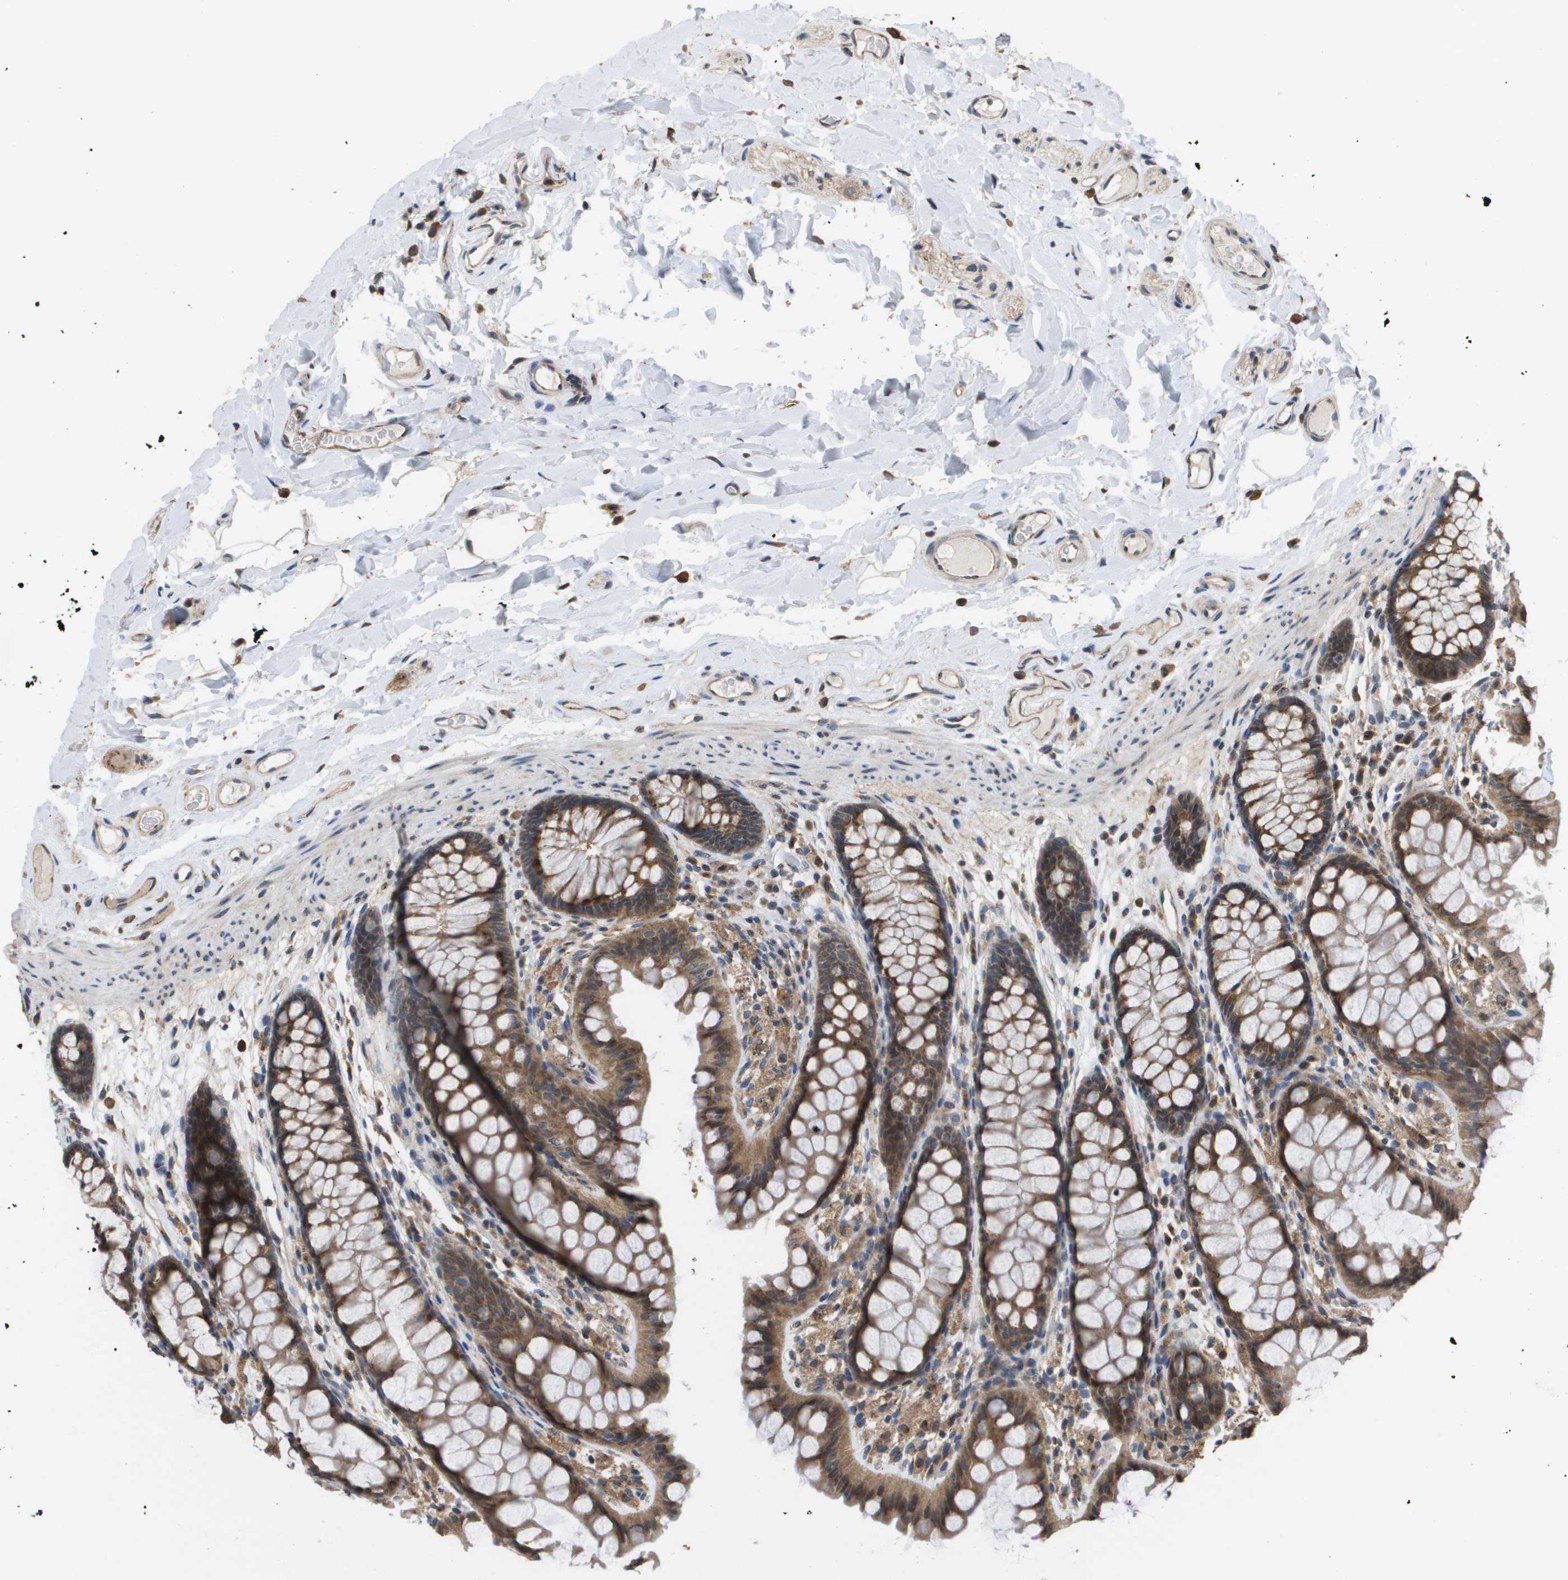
{"staining": {"intensity": "weak", "quantity": ">75%", "location": "cytoplasmic/membranous"}, "tissue": "colon", "cell_type": "Endothelial cells", "image_type": "normal", "snomed": [{"axis": "morphology", "description": "Normal tissue, NOS"}, {"axis": "topography", "description": "Colon"}], "caption": "Endothelial cells exhibit low levels of weak cytoplasmic/membranous positivity in approximately >75% of cells in benign human colon. The staining was performed using DAB to visualize the protein expression in brown, while the nuclei were stained in blue with hematoxylin (Magnification: 20x).", "gene": "PCK1", "patient": {"sex": "female", "age": 55}}